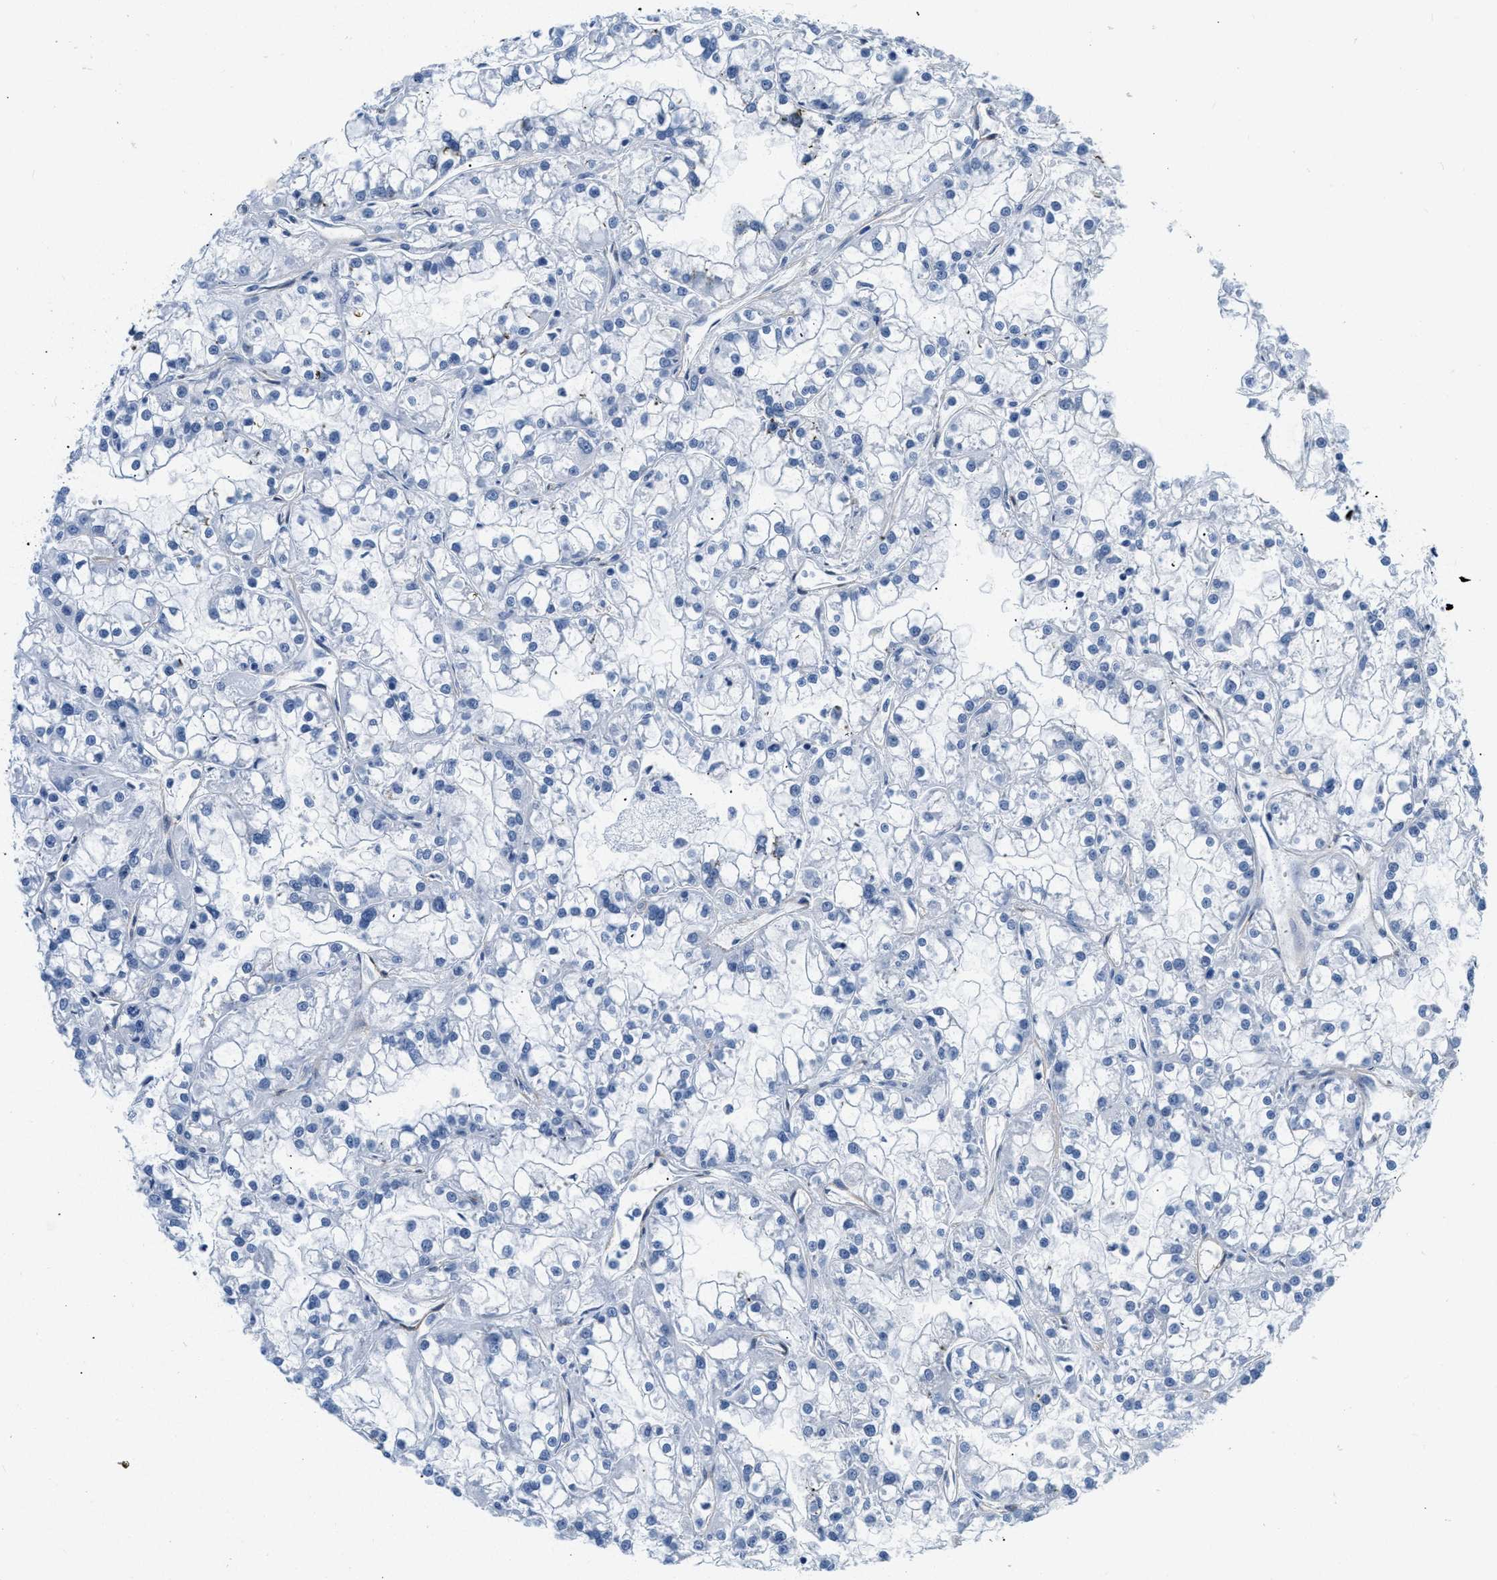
{"staining": {"intensity": "negative", "quantity": "none", "location": "none"}, "tissue": "renal cancer", "cell_type": "Tumor cells", "image_type": "cancer", "snomed": [{"axis": "morphology", "description": "Adenocarcinoma, NOS"}, {"axis": "topography", "description": "Kidney"}], "caption": "Tumor cells are negative for brown protein staining in renal cancer. (DAB (3,3'-diaminobenzidine) IHC, high magnification).", "gene": "PDGFRB", "patient": {"sex": "female", "age": 52}}